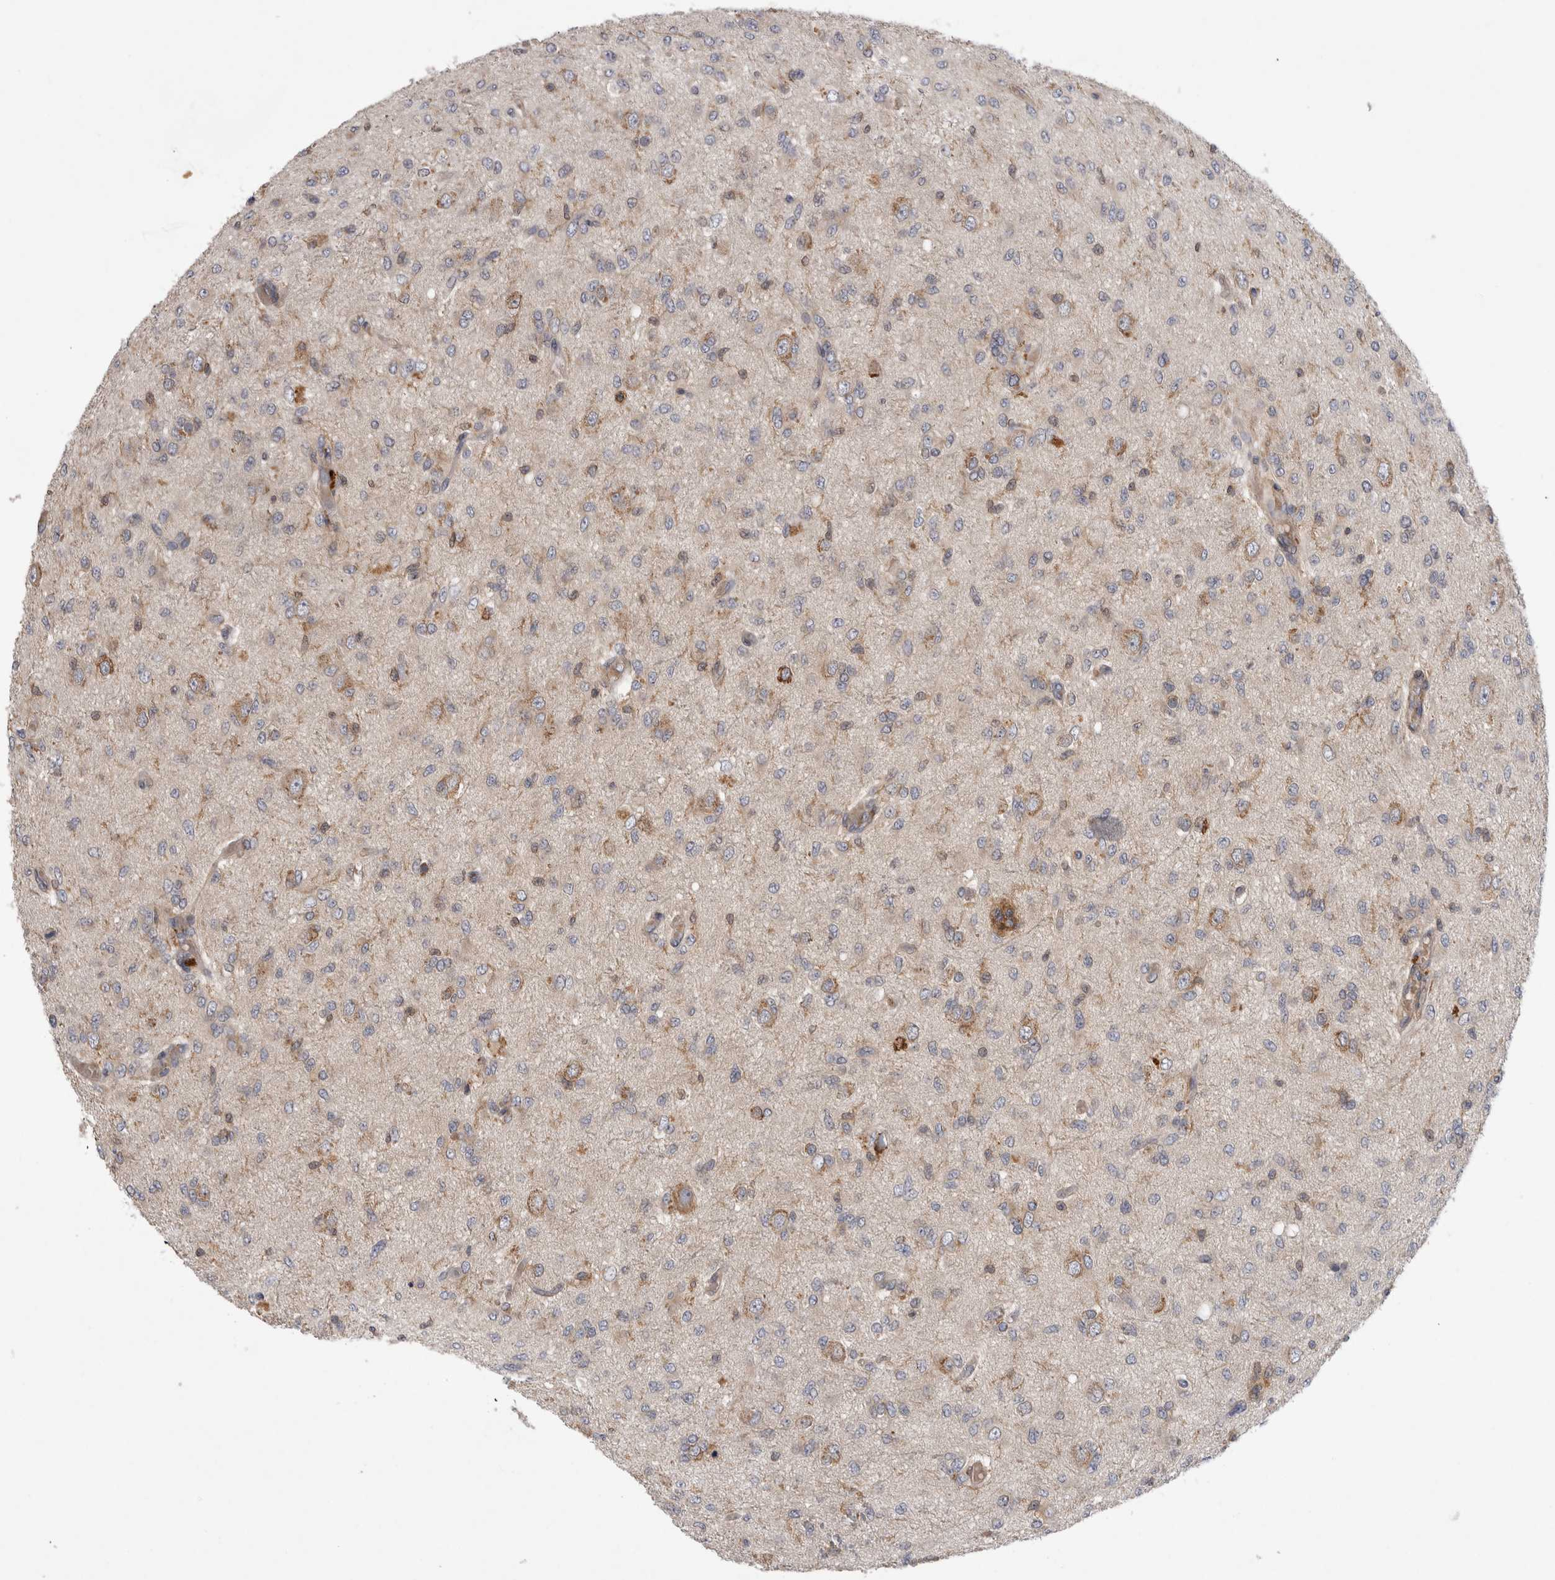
{"staining": {"intensity": "moderate", "quantity": "25%-75%", "location": "cytoplasmic/membranous"}, "tissue": "glioma", "cell_type": "Tumor cells", "image_type": "cancer", "snomed": [{"axis": "morphology", "description": "Glioma, malignant, High grade"}, {"axis": "topography", "description": "Brain"}], "caption": "A brown stain labels moderate cytoplasmic/membranous expression of a protein in human malignant glioma (high-grade) tumor cells.", "gene": "ANKFY1", "patient": {"sex": "female", "age": 59}}